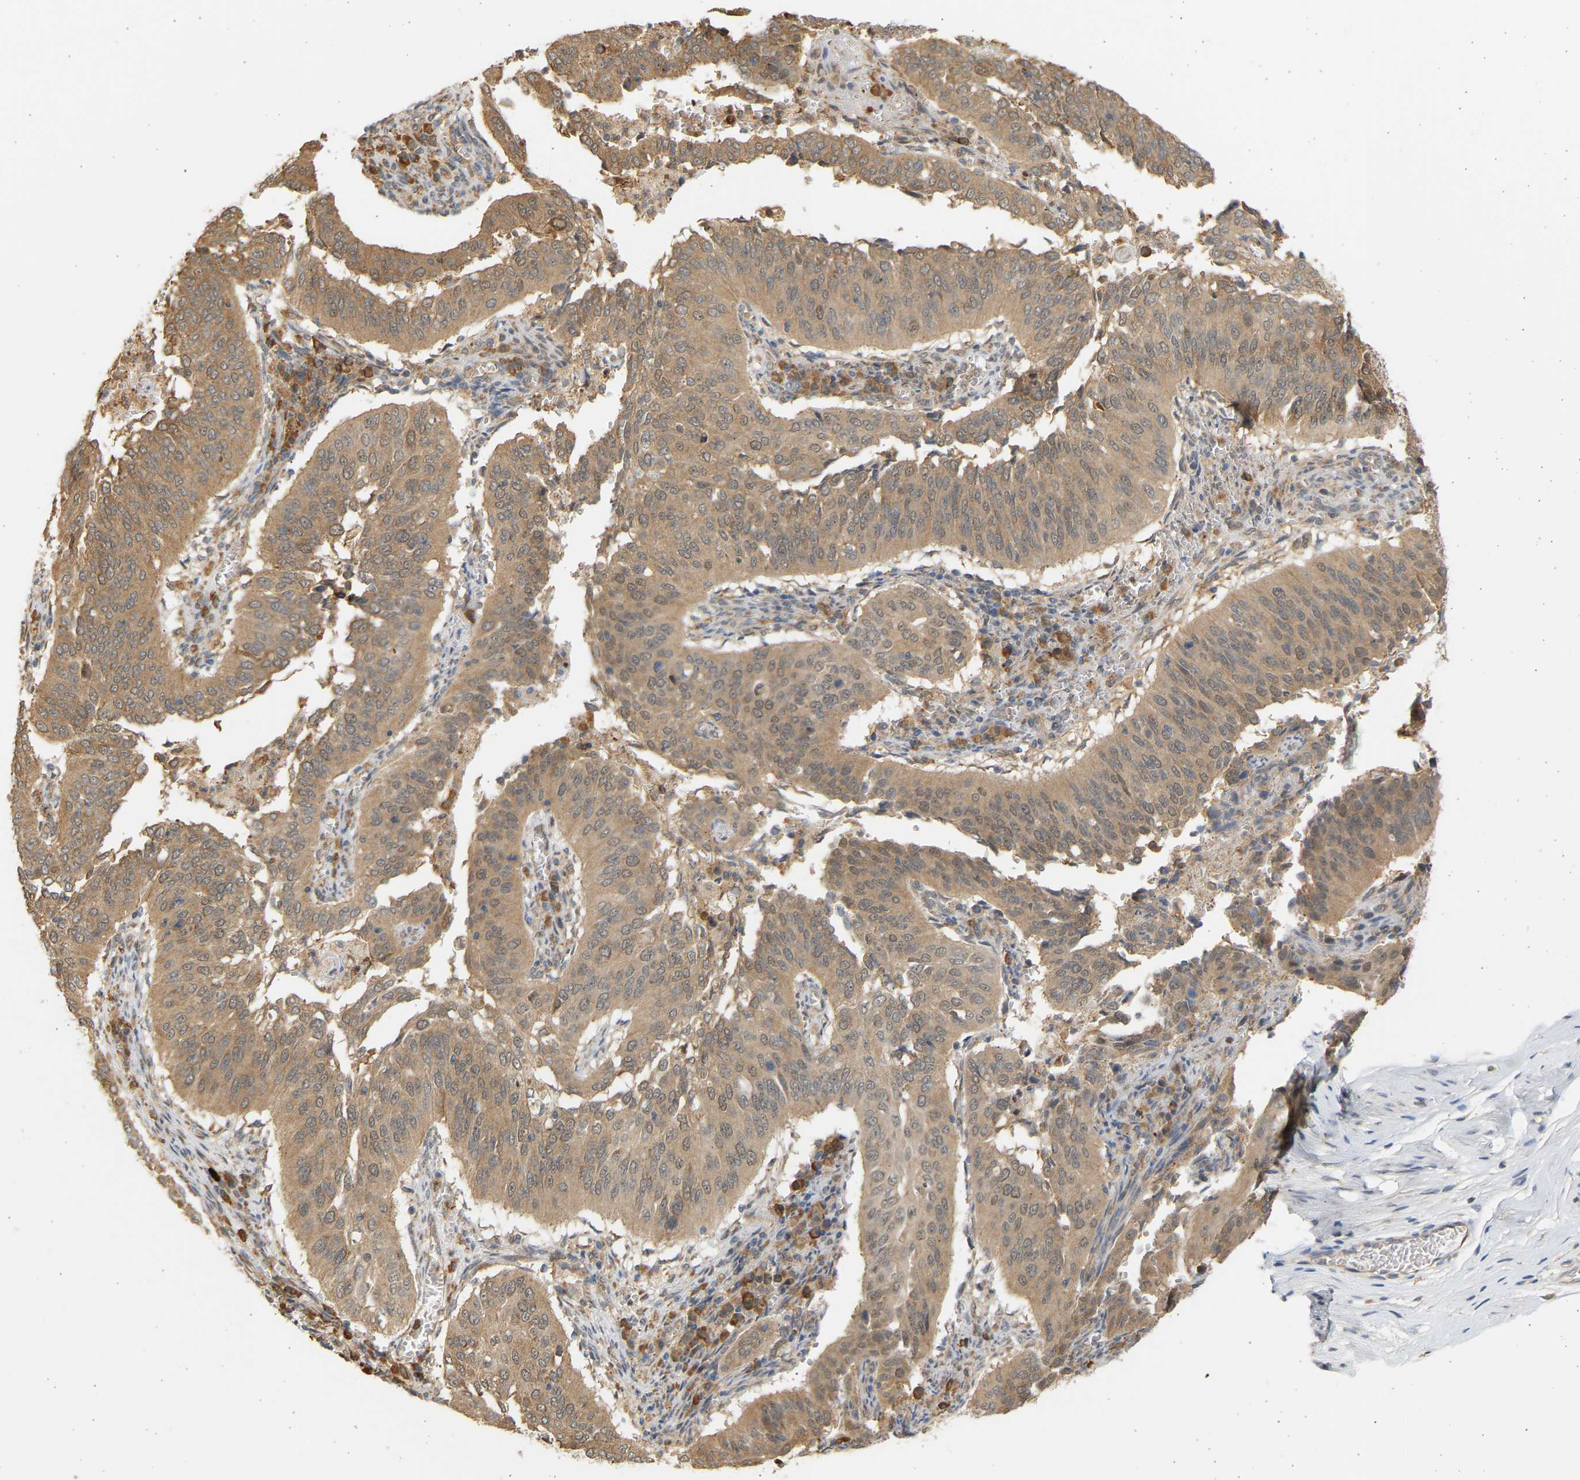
{"staining": {"intensity": "moderate", "quantity": ">75%", "location": "cytoplasmic/membranous,nuclear"}, "tissue": "cervical cancer", "cell_type": "Tumor cells", "image_type": "cancer", "snomed": [{"axis": "morphology", "description": "Squamous cell carcinoma, NOS"}, {"axis": "topography", "description": "Cervix"}], "caption": "Immunohistochemistry (IHC) staining of cervical cancer (squamous cell carcinoma), which exhibits medium levels of moderate cytoplasmic/membranous and nuclear expression in about >75% of tumor cells indicating moderate cytoplasmic/membranous and nuclear protein positivity. The staining was performed using DAB (3,3'-diaminobenzidine) (brown) for protein detection and nuclei were counterstained in hematoxylin (blue).", "gene": "B4GALT6", "patient": {"sex": "female", "age": 39}}